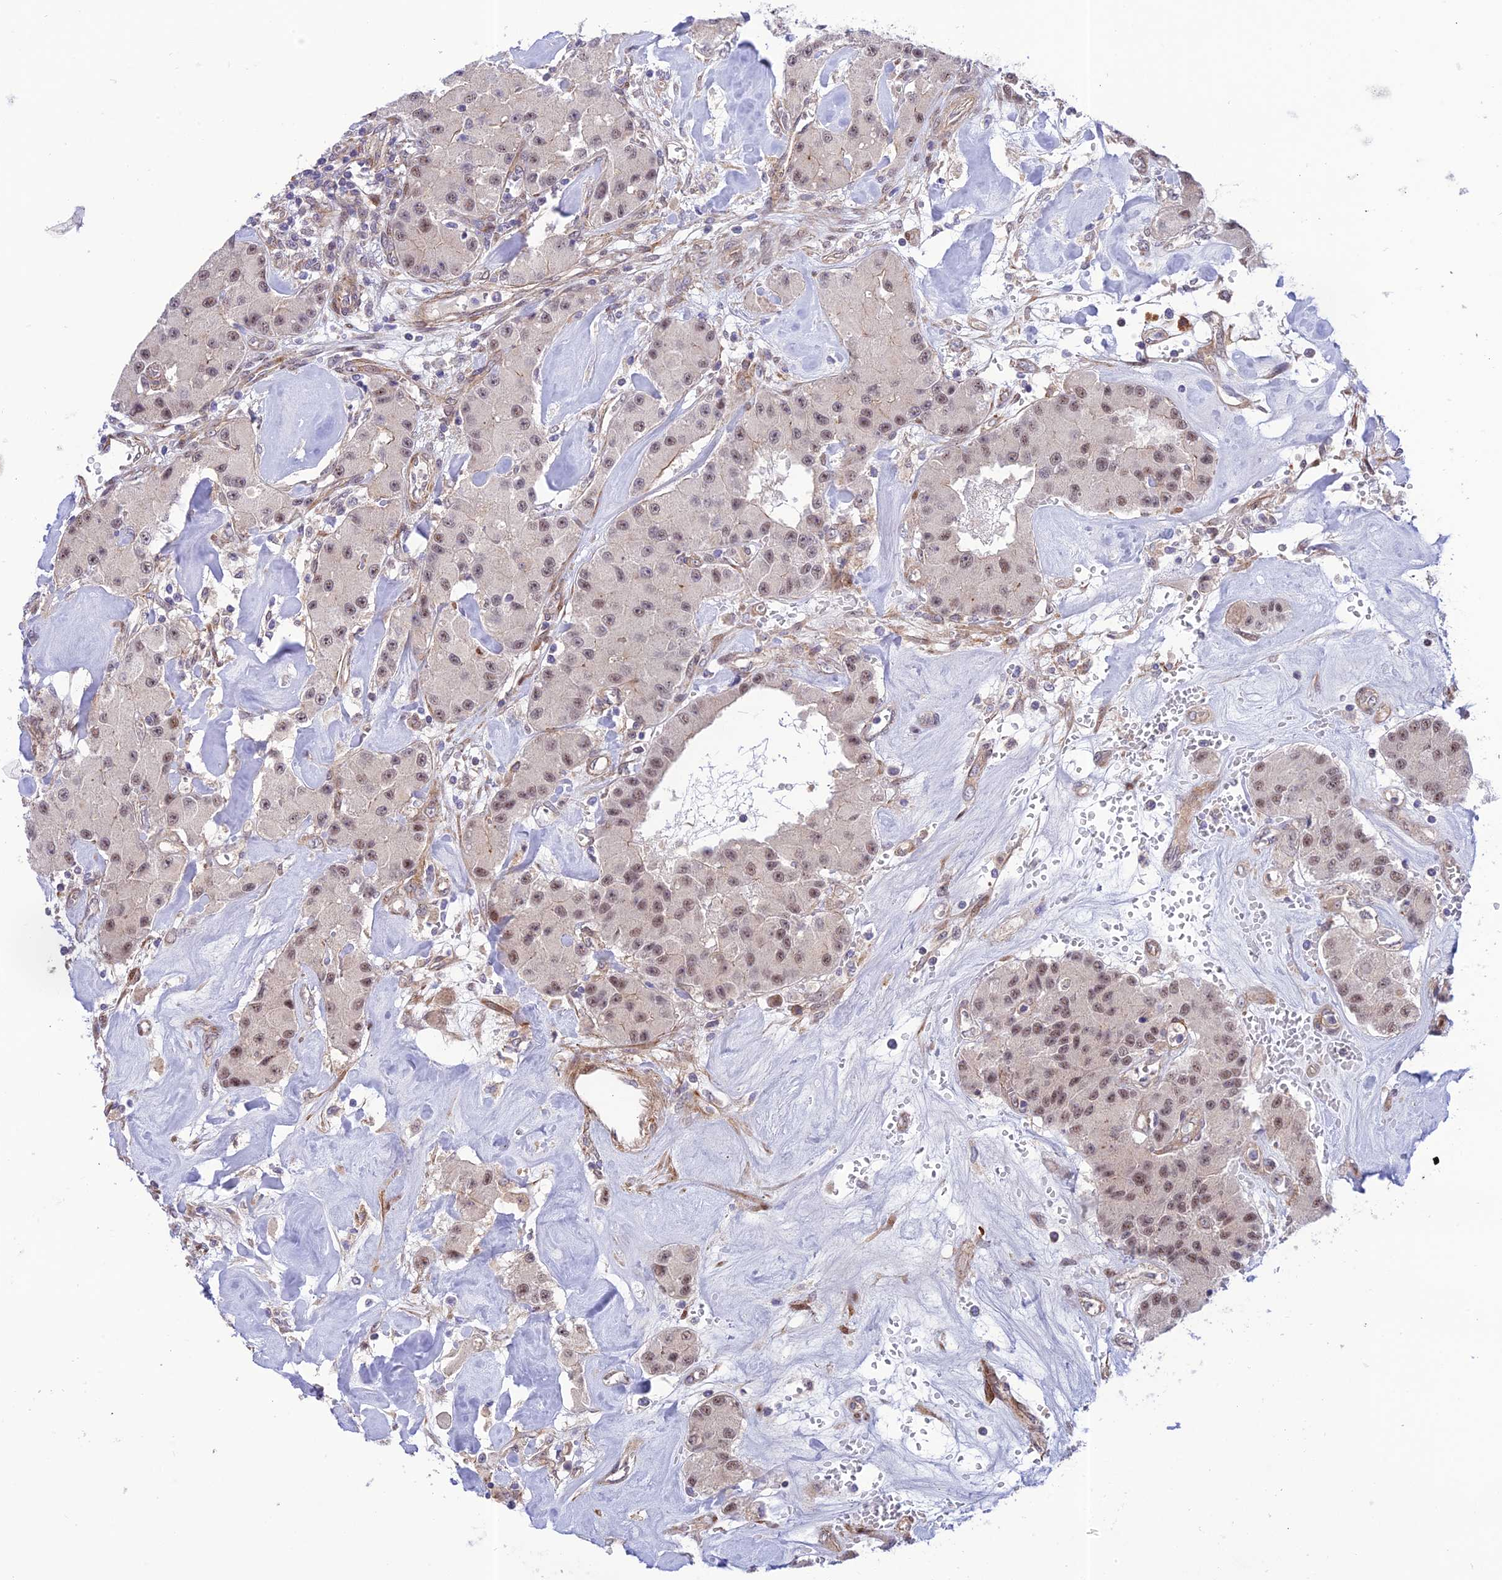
{"staining": {"intensity": "weak", "quantity": ">75%", "location": "nuclear"}, "tissue": "carcinoid", "cell_type": "Tumor cells", "image_type": "cancer", "snomed": [{"axis": "morphology", "description": "Carcinoid, malignant, NOS"}, {"axis": "topography", "description": "Pancreas"}], "caption": "Human carcinoid stained with a brown dye exhibits weak nuclear positive positivity in about >75% of tumor cells.", "gene": "ZNF584", "patient": {"sex": "male", "age": 41}}